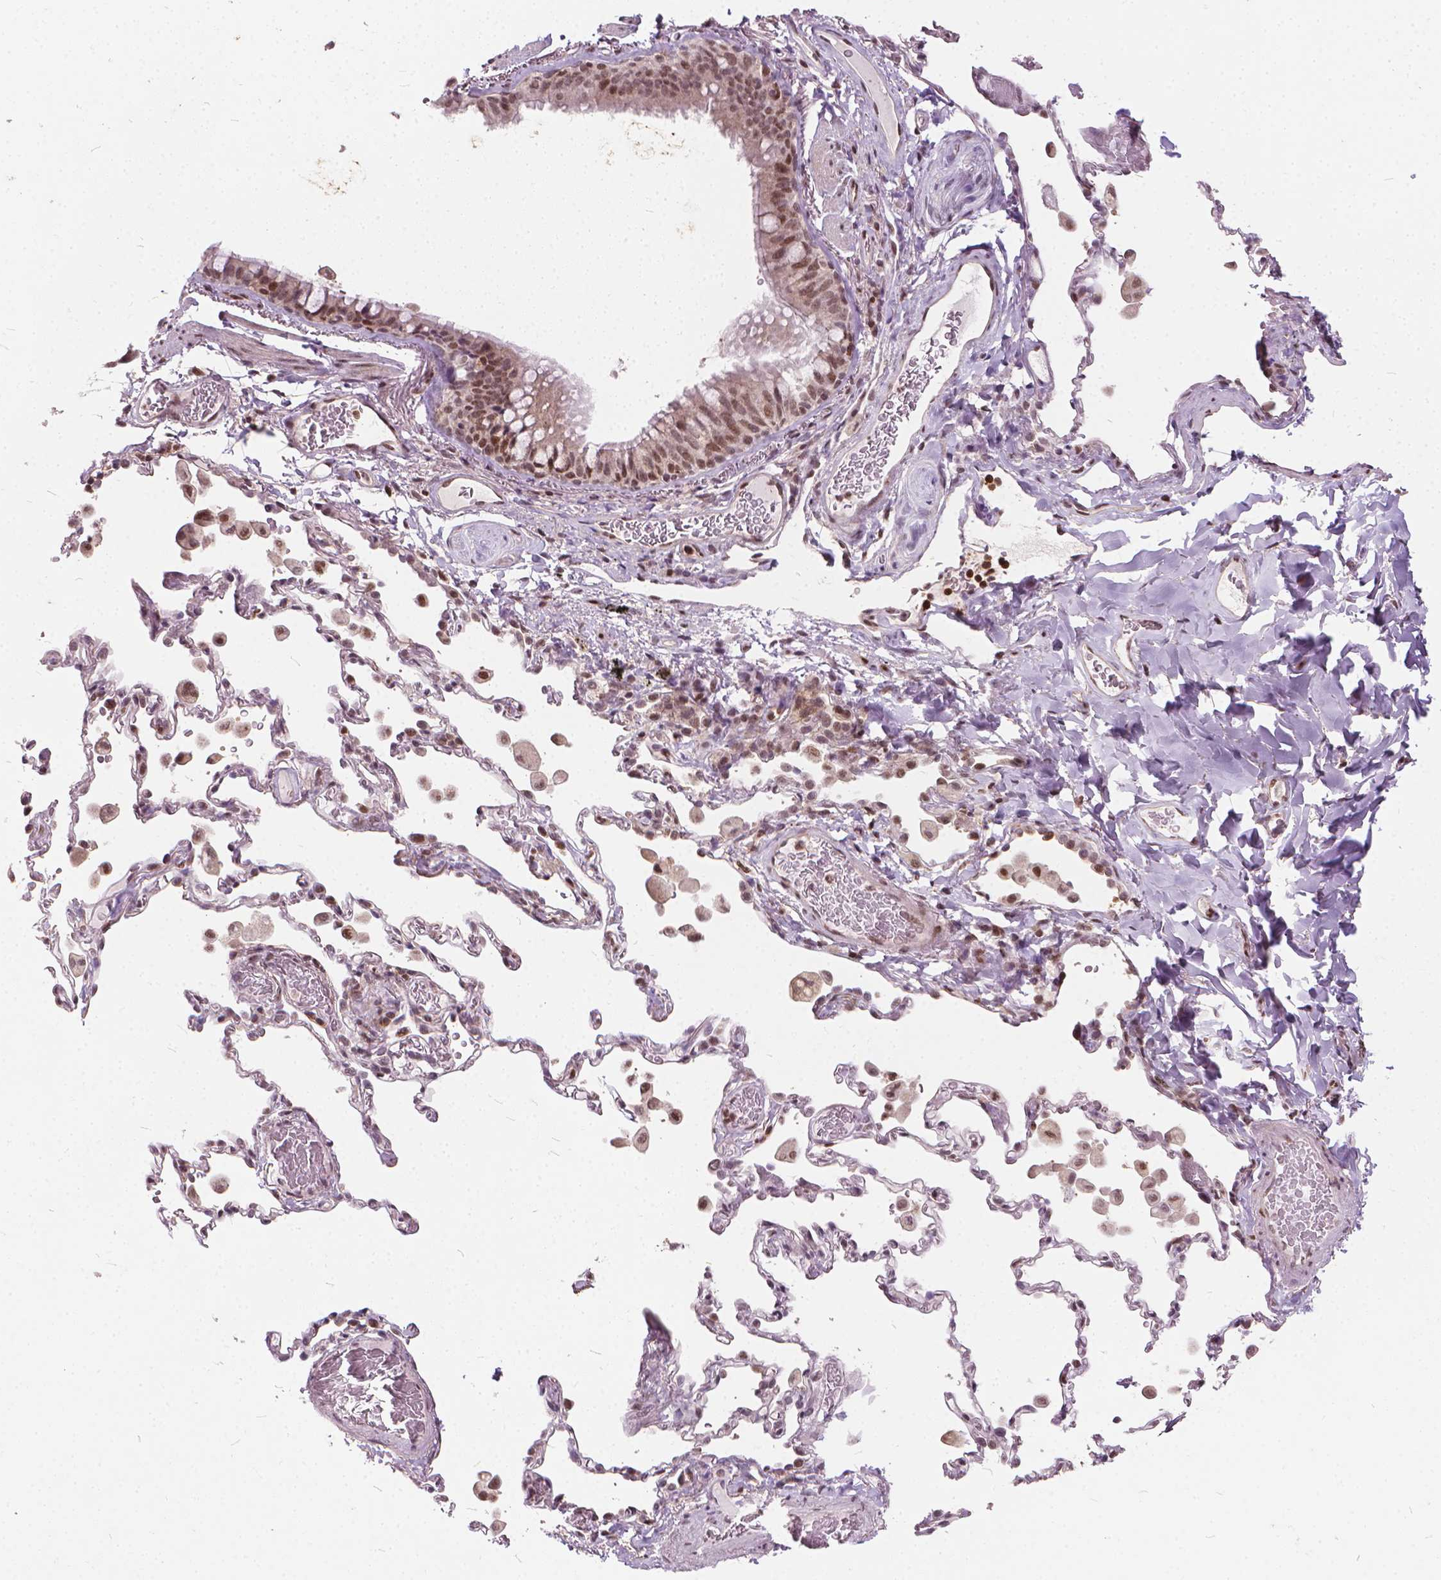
{"staining": {"intensity": "moderate", "quantity": ">75%", "location": "nuclear"}, "tissue": "bronchus", "cell_type": "Respiratory epithelial cells", "image_type": "normal", "snomed": [{"axis": "morphology", "description": "Normal tissue, NOS"}, {"axis": "topography", "description": "Bronchus"}, {"axis": "topography", "description": "Lung"}], "caption": "Immunohistochemistry (IHC) (DAB (3,3'-diaminobenzidine)) staining of unremarkable bronchus shows moderate nuclear protein expression in about >75% of respiratory epithelial cells.", "gene": "STAT5B", "patient": {"sex": "male", "age": 54}}